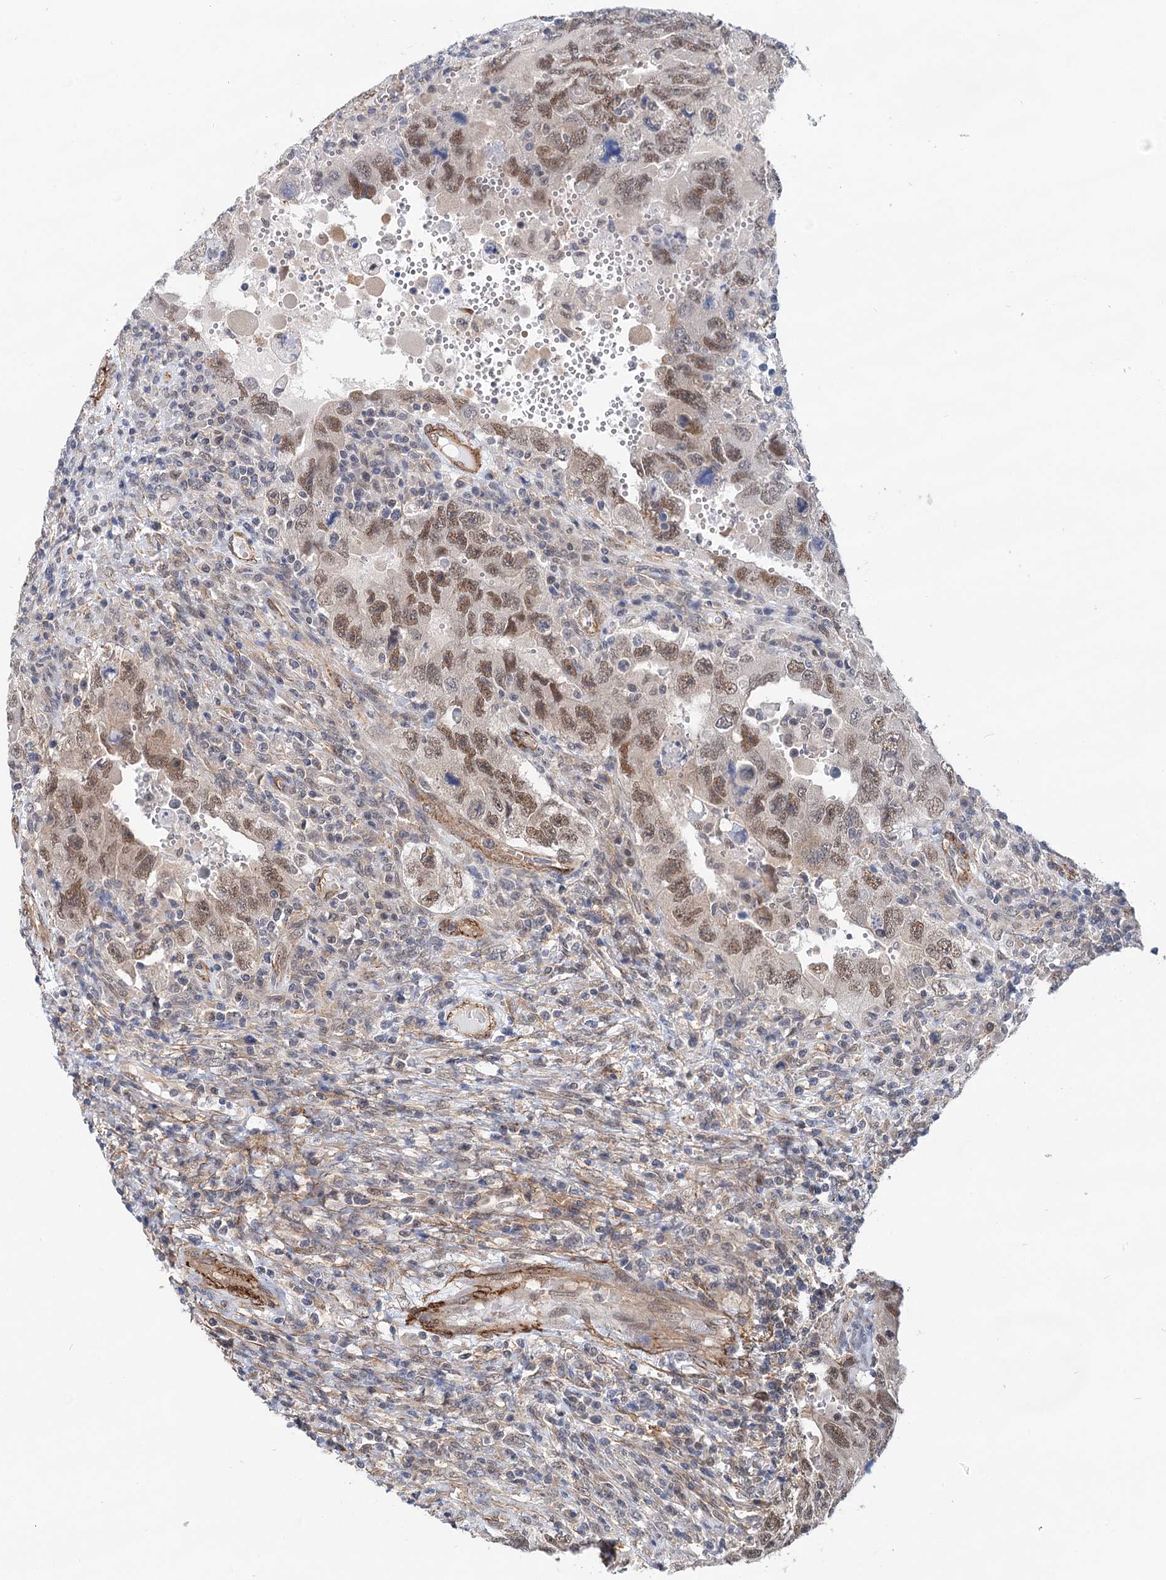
{"staining": {"intensity": "moderate", "quantity": ">75%", "location": "nuclear"}, "tissue": "testis cancer", "cell_type": "Tumor cells", "image_type": "cancer", "snomed": [{"axis": "morphology", "description": "Carcinoma, Embryonal, NOS"}, {"axis": "topography", "description": "Testis"}], "caption": "Protein expression analysis of human embryonal carcinoma (testis) reveals moderate nuclear expression in approximately >75% of tumor cells. (Brightfield microscopy of DAB IHC at high magnification).", "gene": "PPP2R5B", "patient": {"sex": "male", "age": 26}}